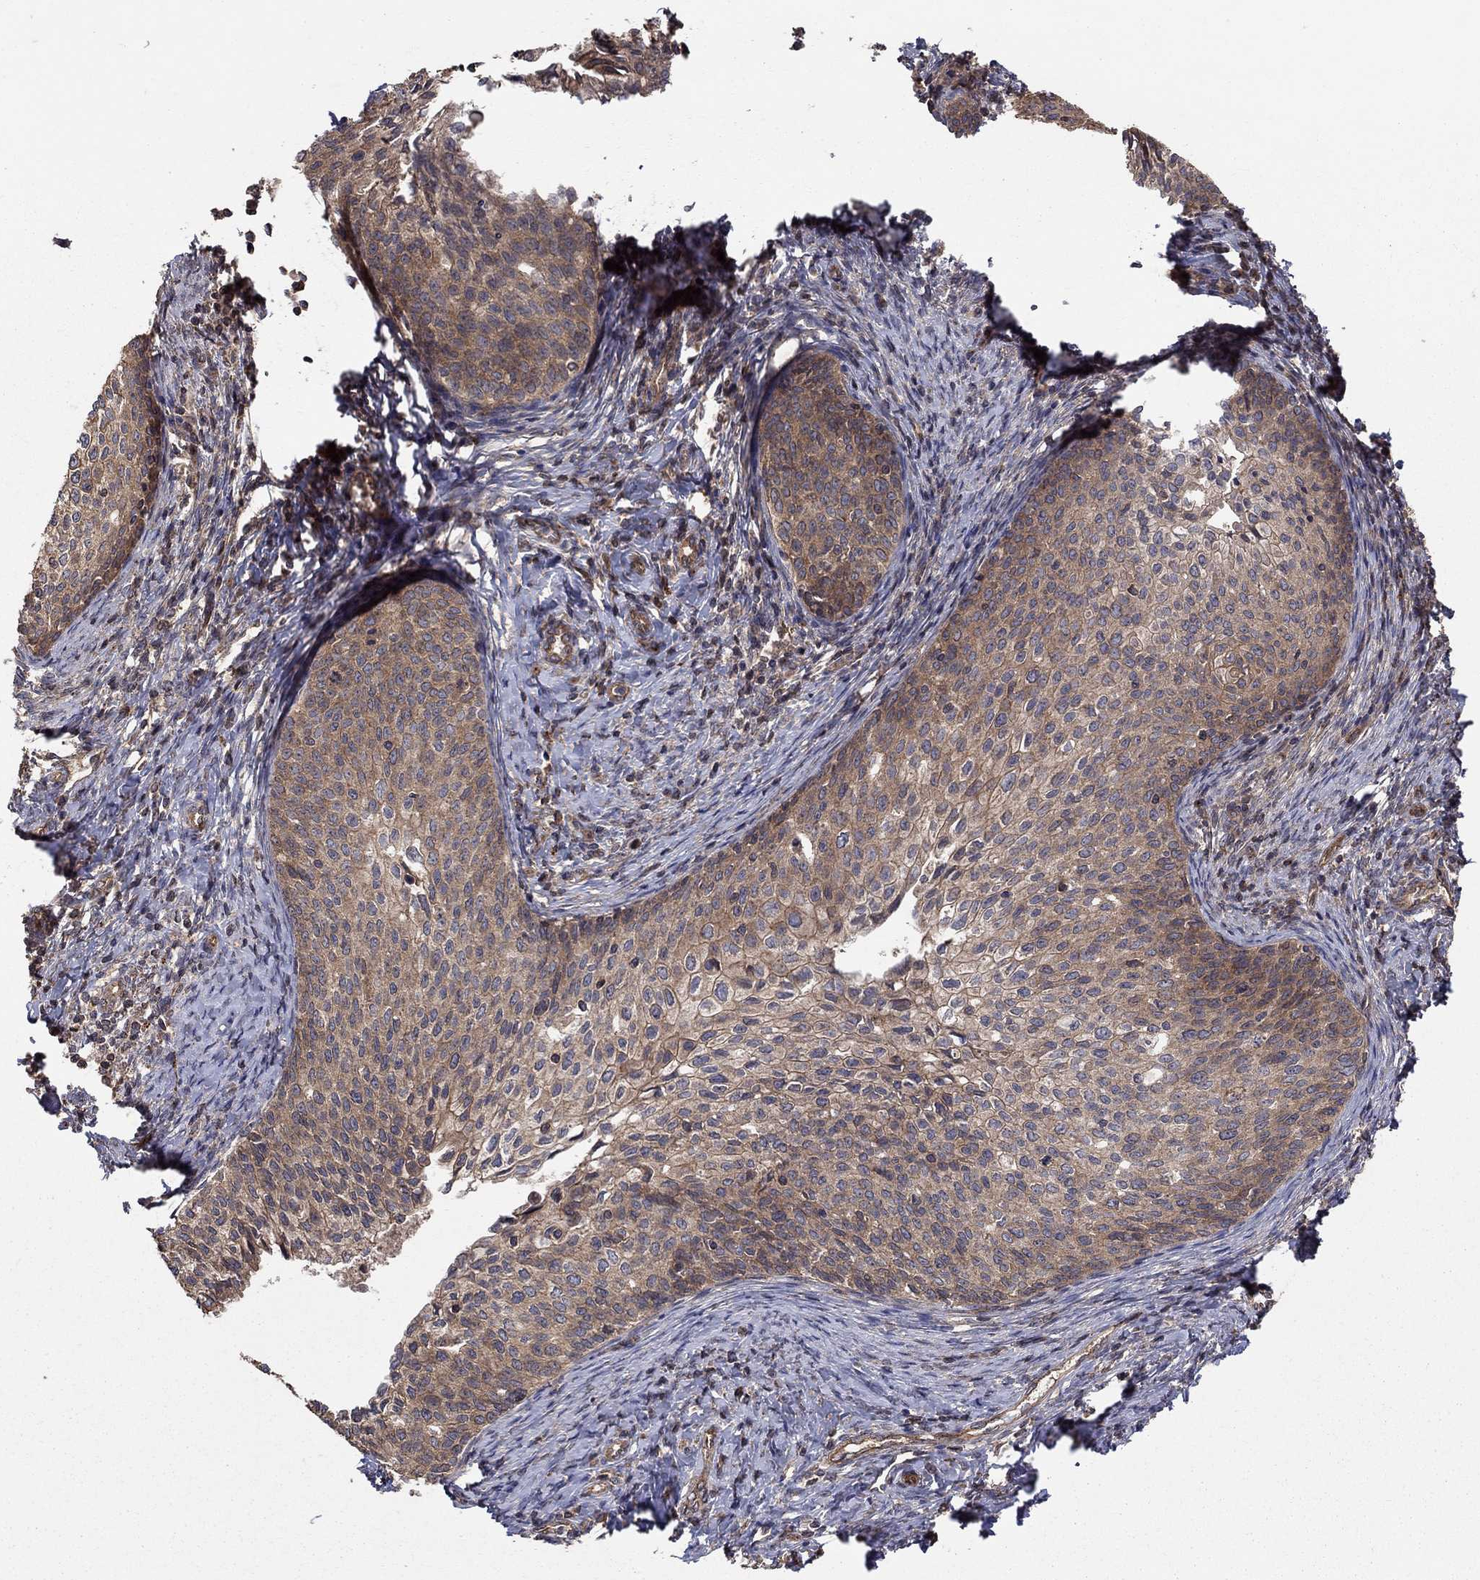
{"staining": {"intensity": "weak", "quantity": ">75%", "location": "cytoplasmic/membranous"}, "tissue": "cervical cancer", "cell_type": "Tumor cells", "image_type": "cancer", "snomed": [{"axis": "morphology", "description": "Squamous cell carcinoma, NOS"}, {"axis": "topography", "description": "Cervix"}], "caption": "Human cervical squamous cell carcinoma stained for a protein (brown) reveals weak cytoplasmic/membranous positive expression in about >75% of tumor cells.", "gene": "BMERB1", "patient": {"sex": "female", "age": 51}}